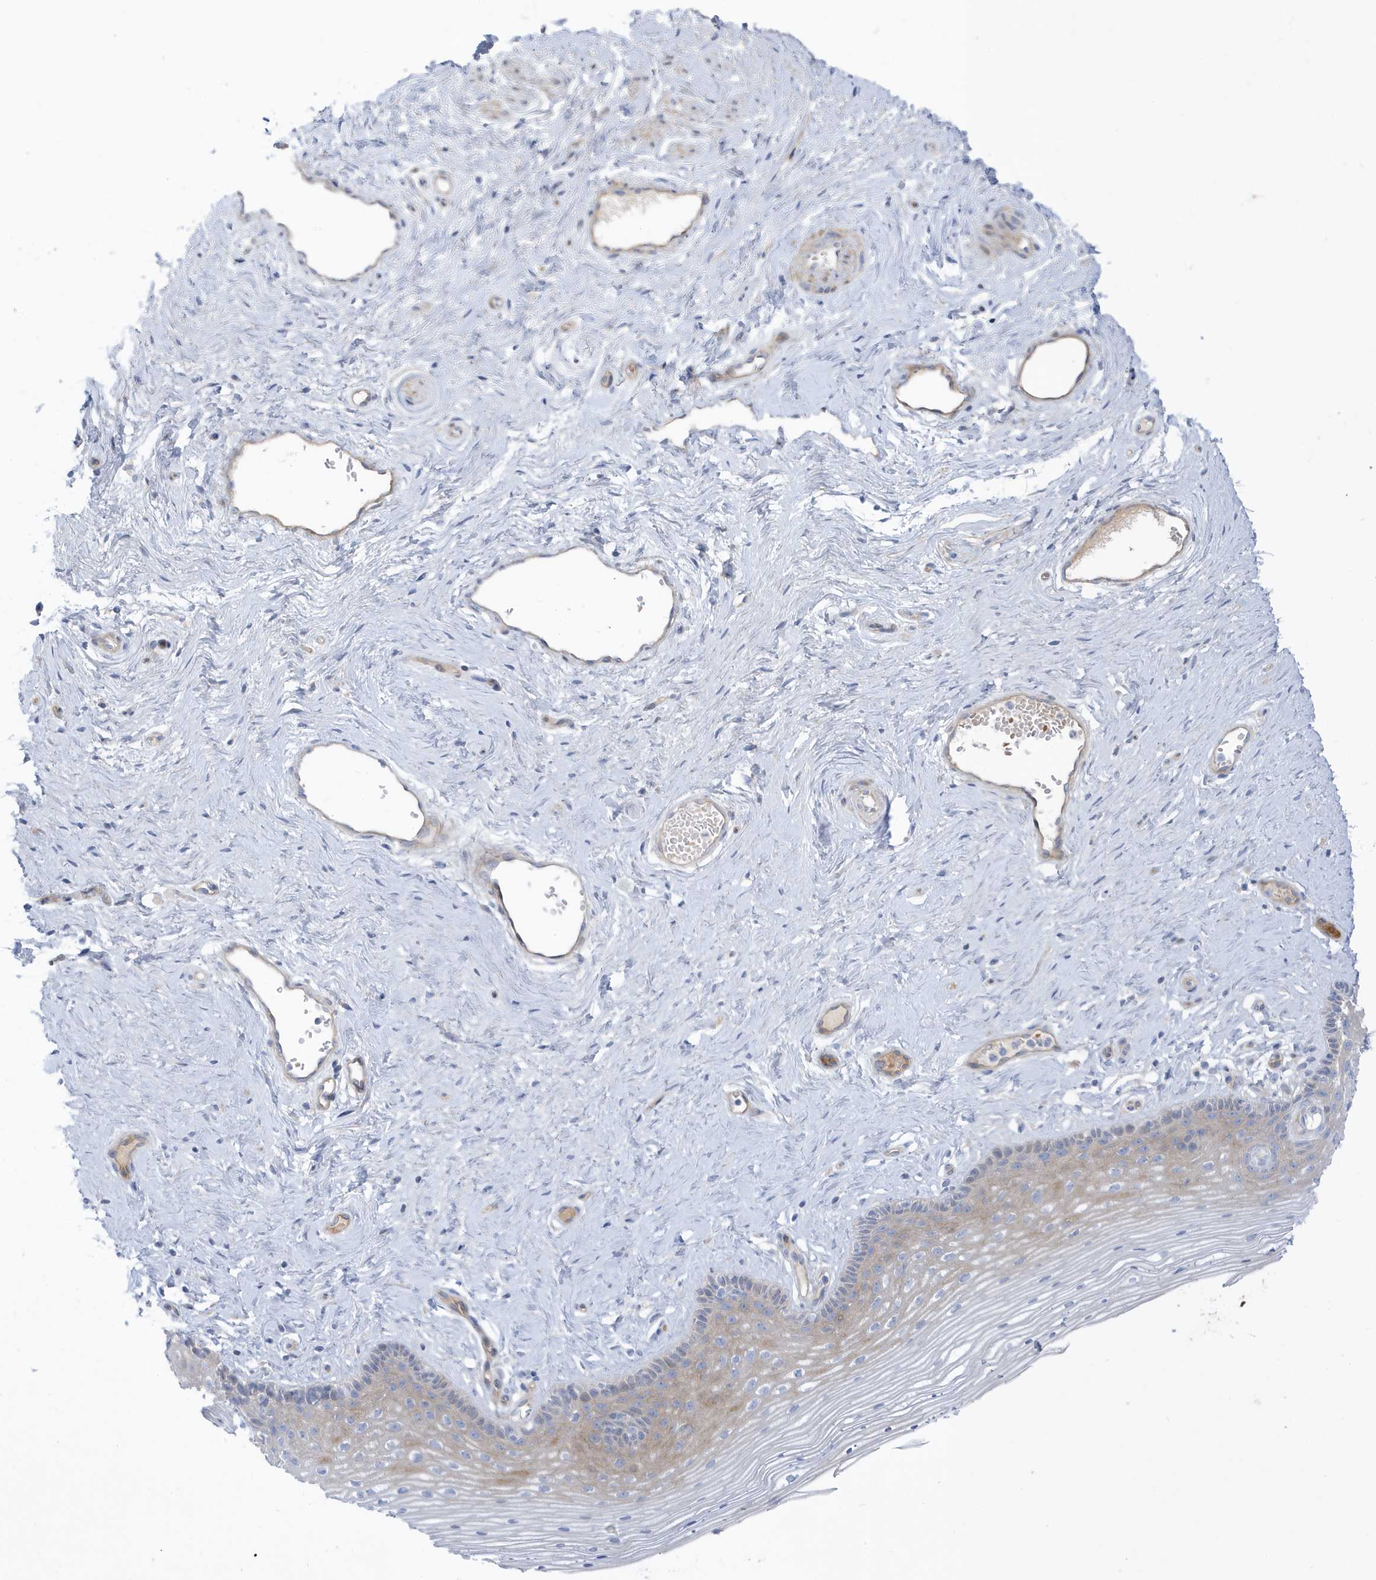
{"staining": {"intensity": "moderate", "quantity": "<25%", "location": "cytoplasmic/membranous"}, "tissue": "vagina", "cell_type": "Squamous epithelial cells", "image_type": "normal", "snomed": [{"axis": "morphology", "description": "Normal tissue, NOS"}, {"axis": "topography", "description": "Vagina"}], "caption": "A low amount of moderate cytoplasmic/membranous expression is identified in about <25% of squamous epithelial cells in unremarkable vagina.", "gene": "ATP13A5", "patient": {"sex": "female", "age": 46}}